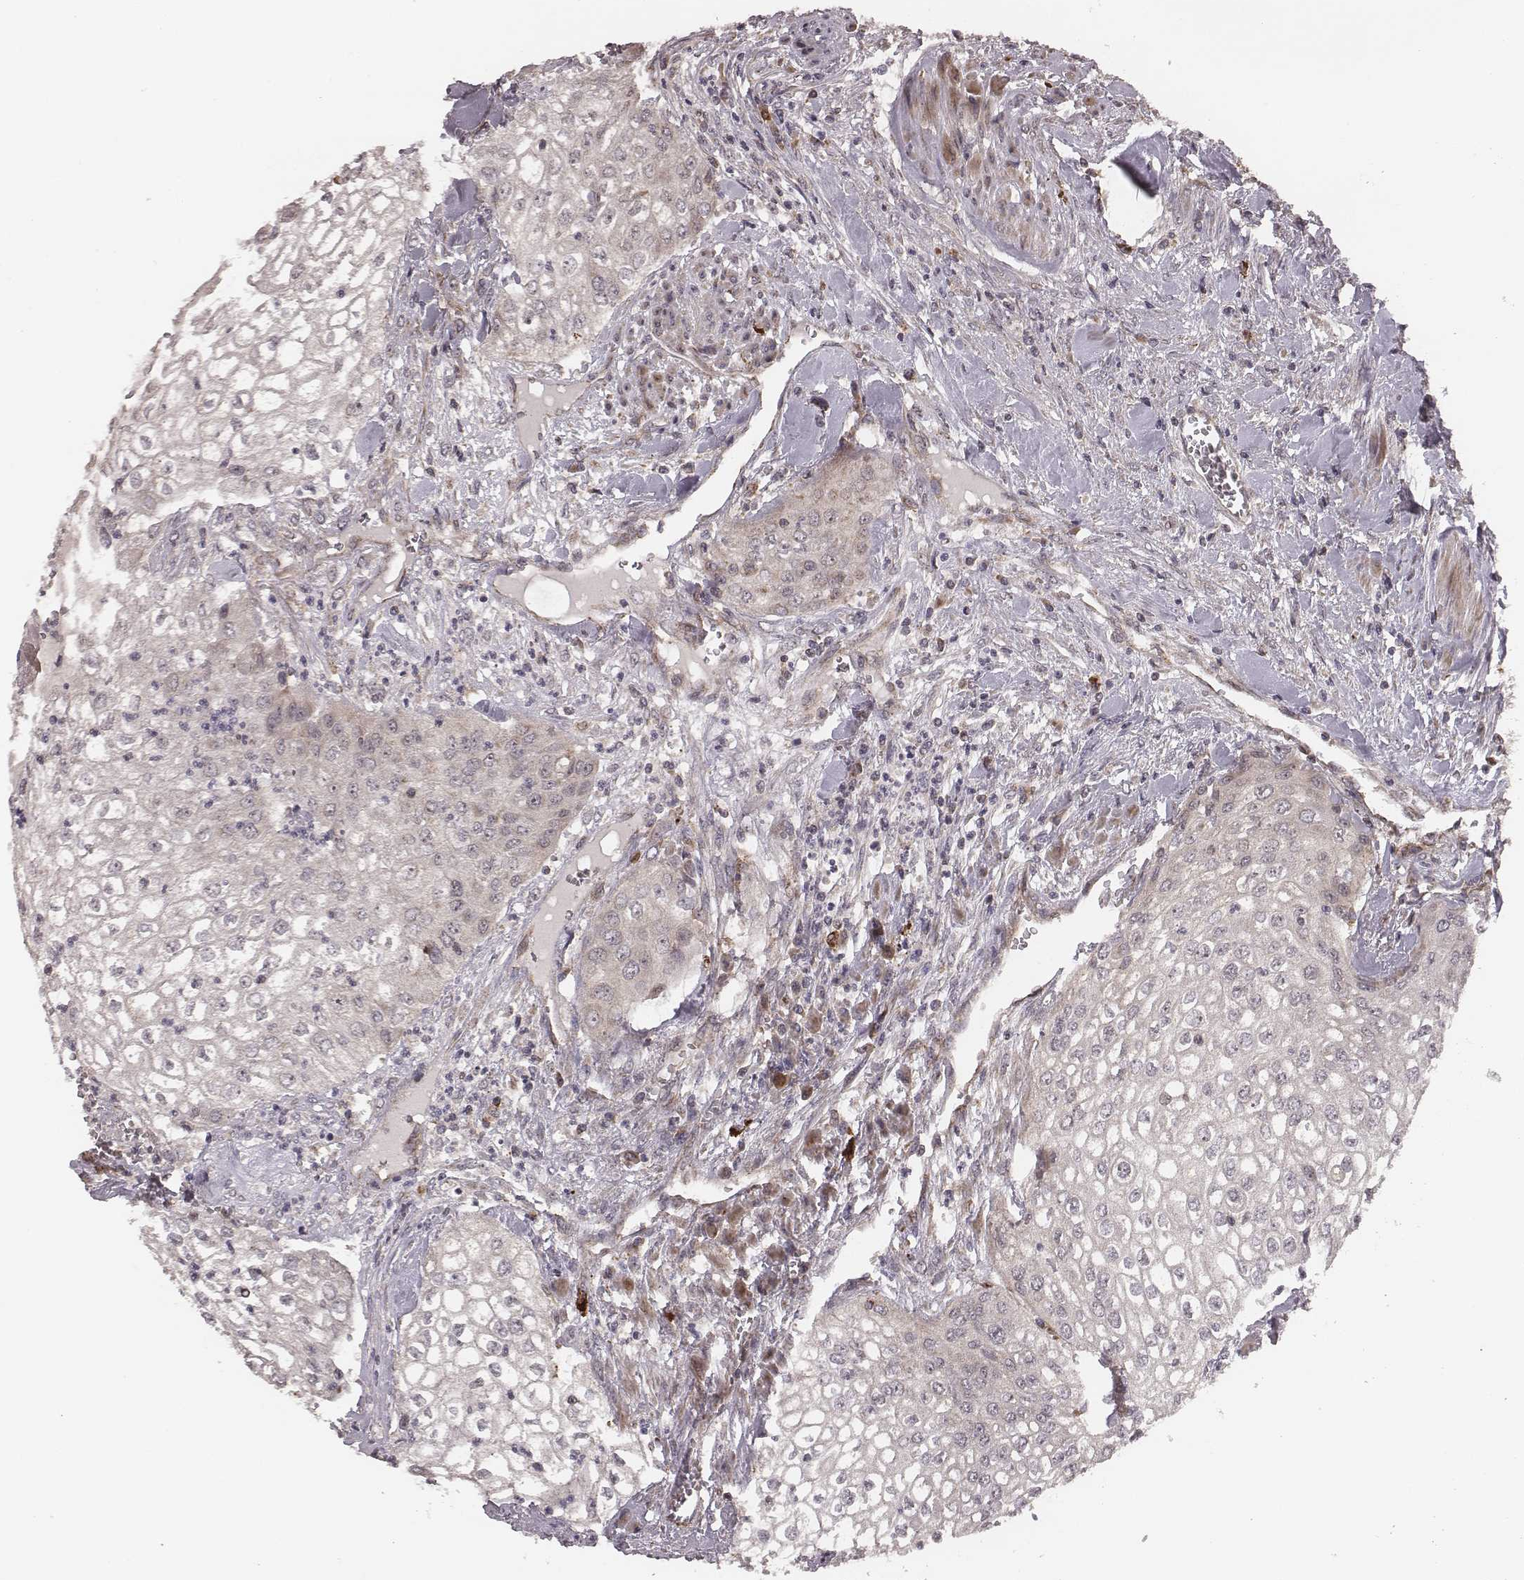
{"staining": {"intensity": "weak", "quantity": "<25%", "location": "cytoplasmic/membranous"}, "tissue": "urothelial cancer", "cell_type": "Tumor cells", "image_type": "cancer", "snomed": [{"axis": "morphology", "description": "Urothelial carcinoma, High grade"}, {"axis": "topography", "description": "Urinary bladder"}], "caption": "IHC image of neoplastic tissue: human urothelial cancer stained with DAB (3,3'-diaminobenzidine) reveals no significant protein expression in tumor cells. (Stains: DAB (3,3'-diaminobenzidine) immunohistochemistry (IHC) with hematoxylin counter stain, Microscopy: brightfield microscopy at high magnification).", "gene": "ZDHHC21", "patient": {"sex": "male", "age": 62}}